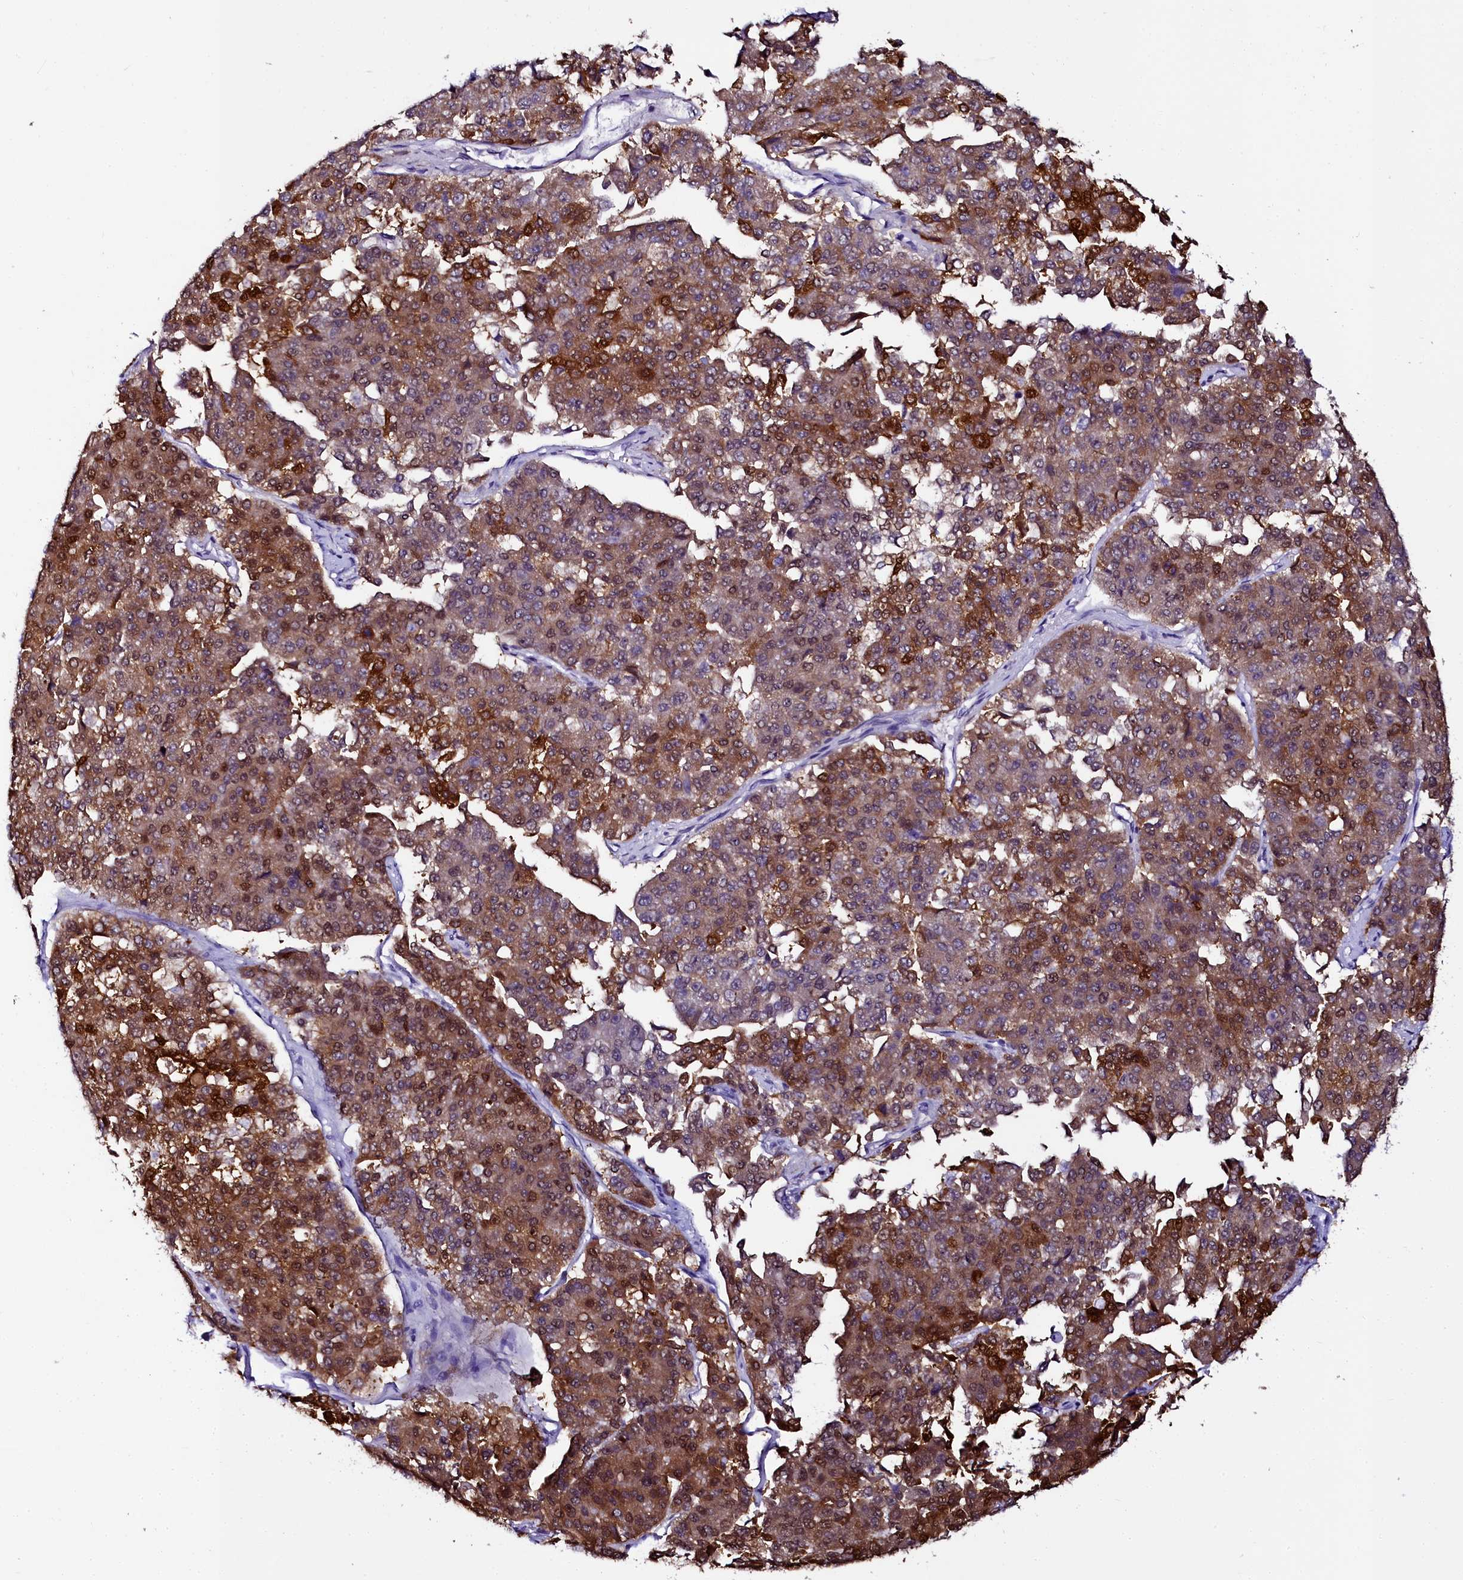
{"staining": {"intensity": "moderate", "quantity": ">75%", "location": "cytoplasmic/membranous,nuclear"}, "tissue": "pancreatic cancer", "cell_type": "Tumor cells", "image_type": "cancer", "snomed": [{"axis": "morphology", "description": "Adenocarcinoma, NOS"}, {"axis": "topography", "description": "Pancreas"}], "caption": "Adenocarcinoma (pancreatic) stained for a protein displays moderate cytoplasmic/membranous and nuclear positivity in tumor cells. (DAB IHC with brightfield microscopy, high magnification).", "gene": "SORD", "patient": {"sex": "male", "age": 50}}